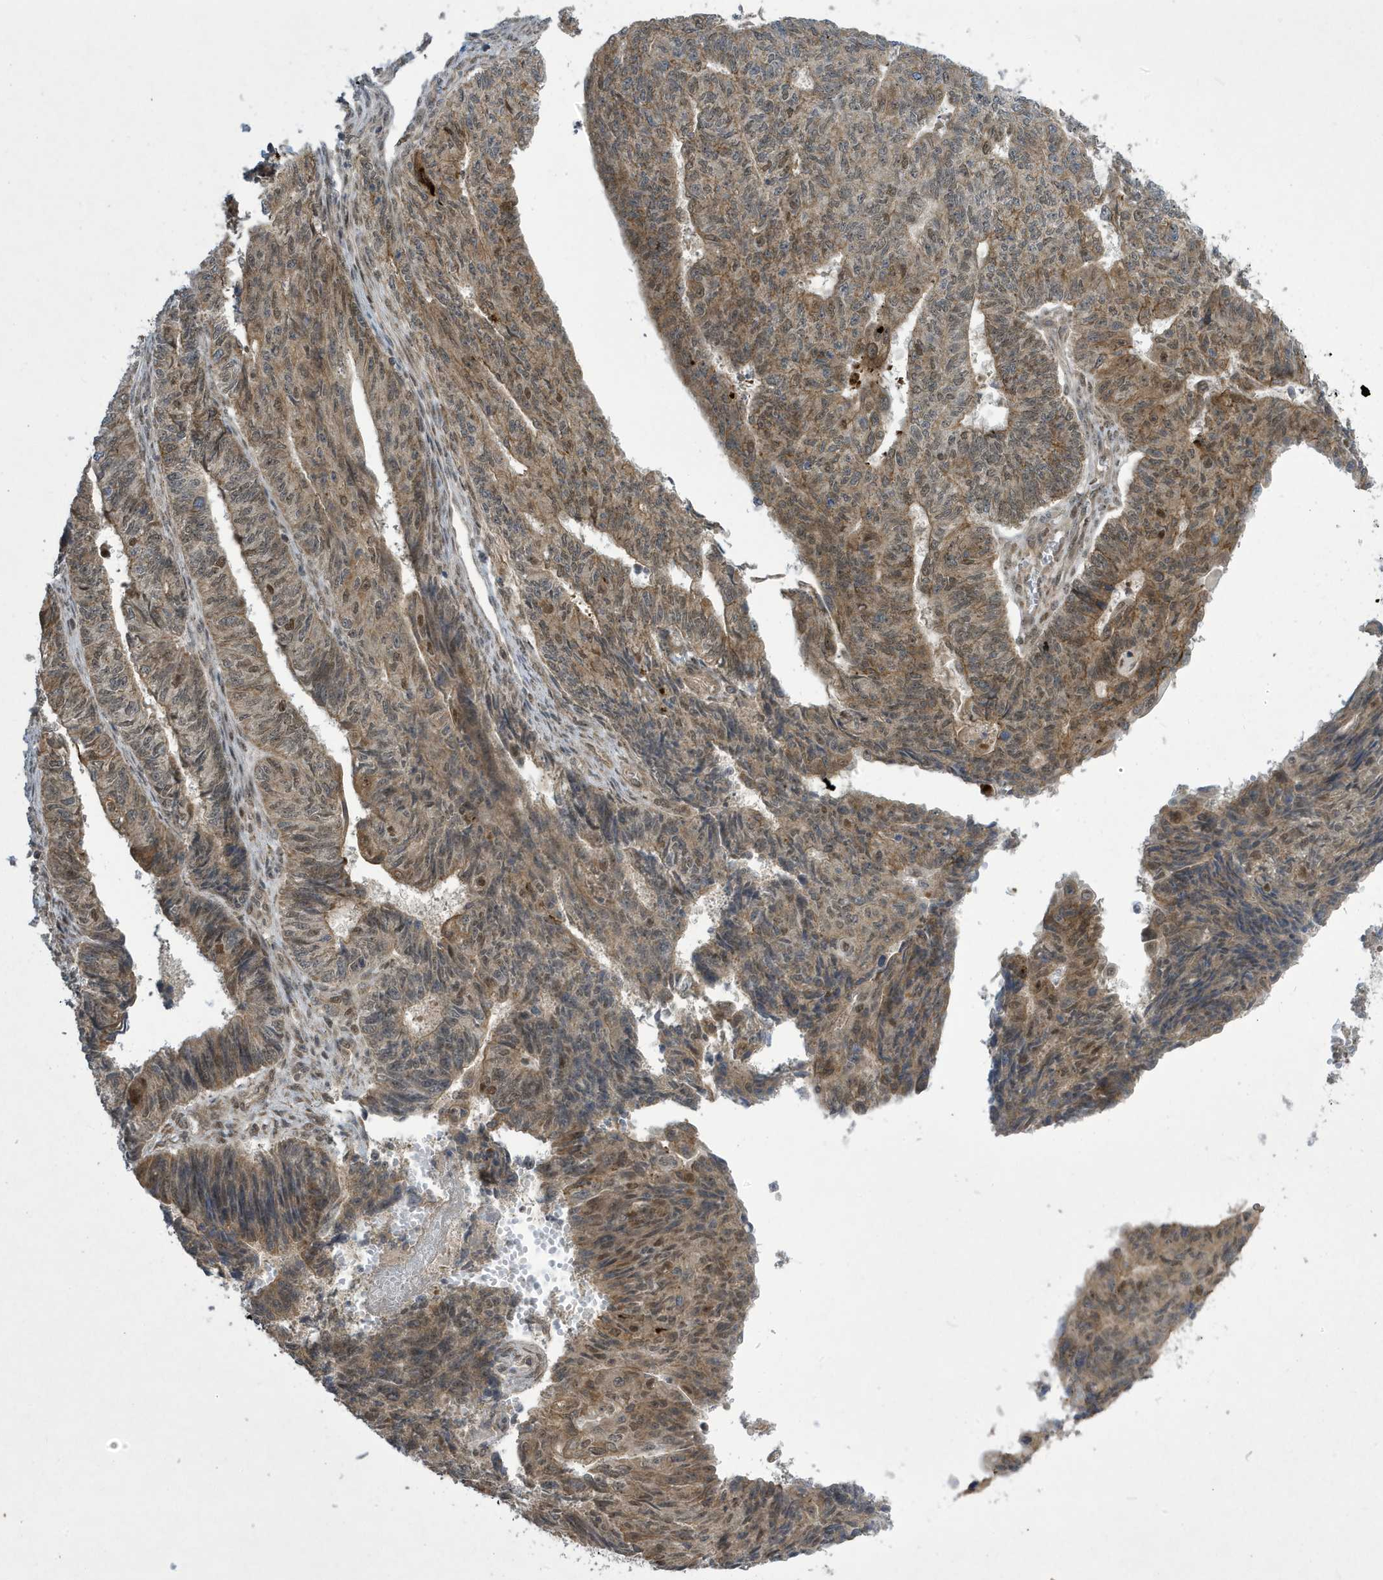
{"staining": {"intensity": "moderate", "quantity": ">75%", "location": "cytoplasmic/membranous,nuclear"}, "tissue": "endometrial cancer", "cell_type": "Tumor cells", "image_type": "cancer", "snomed": [{"axis": "morphology", "description": "Adenocarcinoma, NOS"}, {"axis": "topography", "description": "Endometrium"}], "caption": "Protein staining reveals moderate cytoplasmic/membranous and nuclear positivity in approximately >75% of tumor cells in endometrial cancer (adenocarcinoma).", "gene": "NCOA7", "patient": {"sex": "female", "age": 32}}